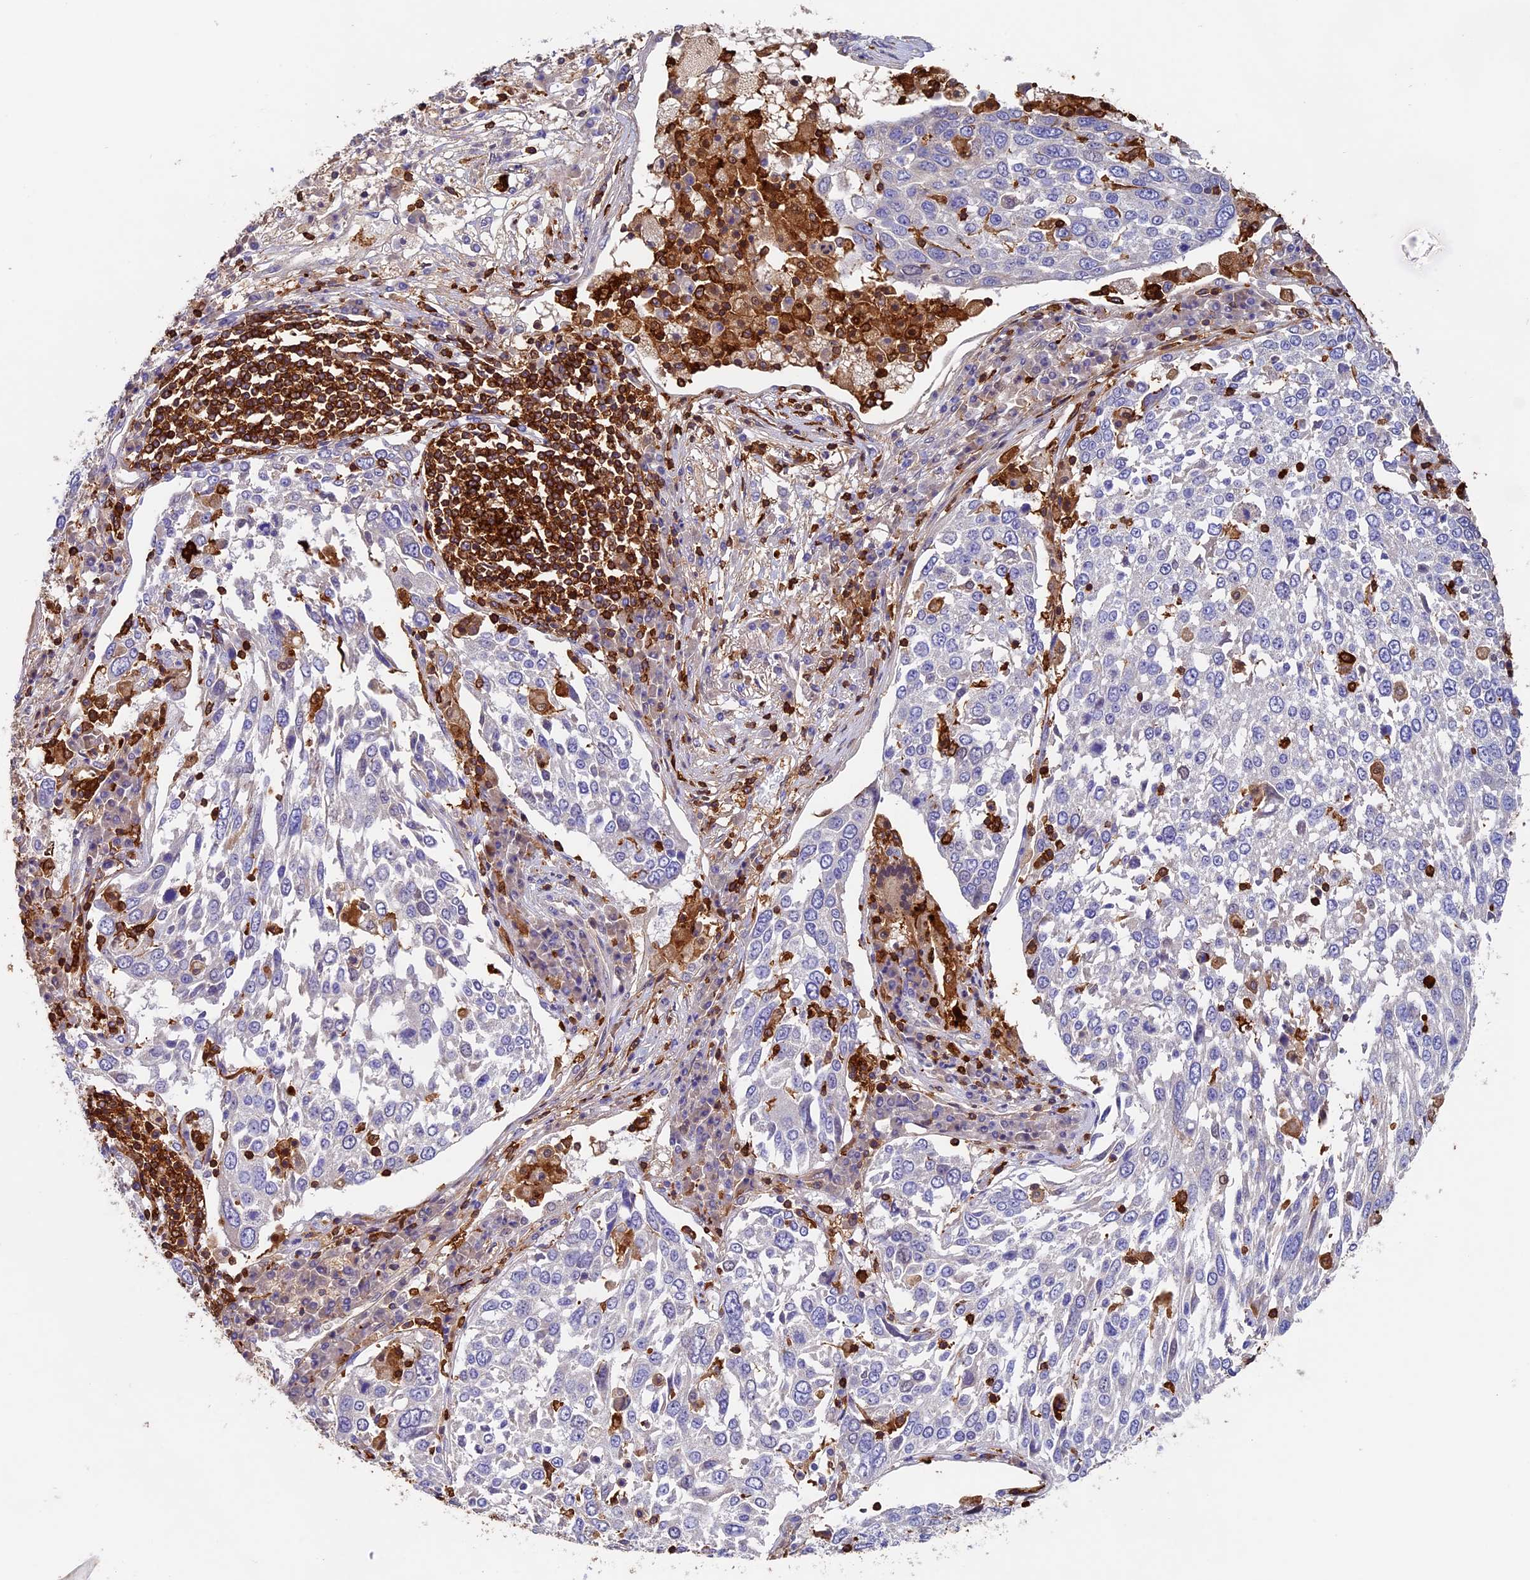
{"staining": {"intensity": "negative", "quantity": "none", "location": "none"}, "tissue": "lung cancer", "cell_type": "Tumor cells", "image_type": "cancer", "snomed": [{"axis": "morphology", "description": "Squamous cell carcinoma, NOS"}, {"axis": "topography", "description": "Lung"}], "caption": "The IHC micrograph has no significant expression in tumor cells of lung cancer tissue. Brightfield microscopy of IHC stained with DAB (brown) and hematoxylin (blue), captured at high magnification.", "gene": "ADAT1", "patient": {"sex": "male", "age": 65}}